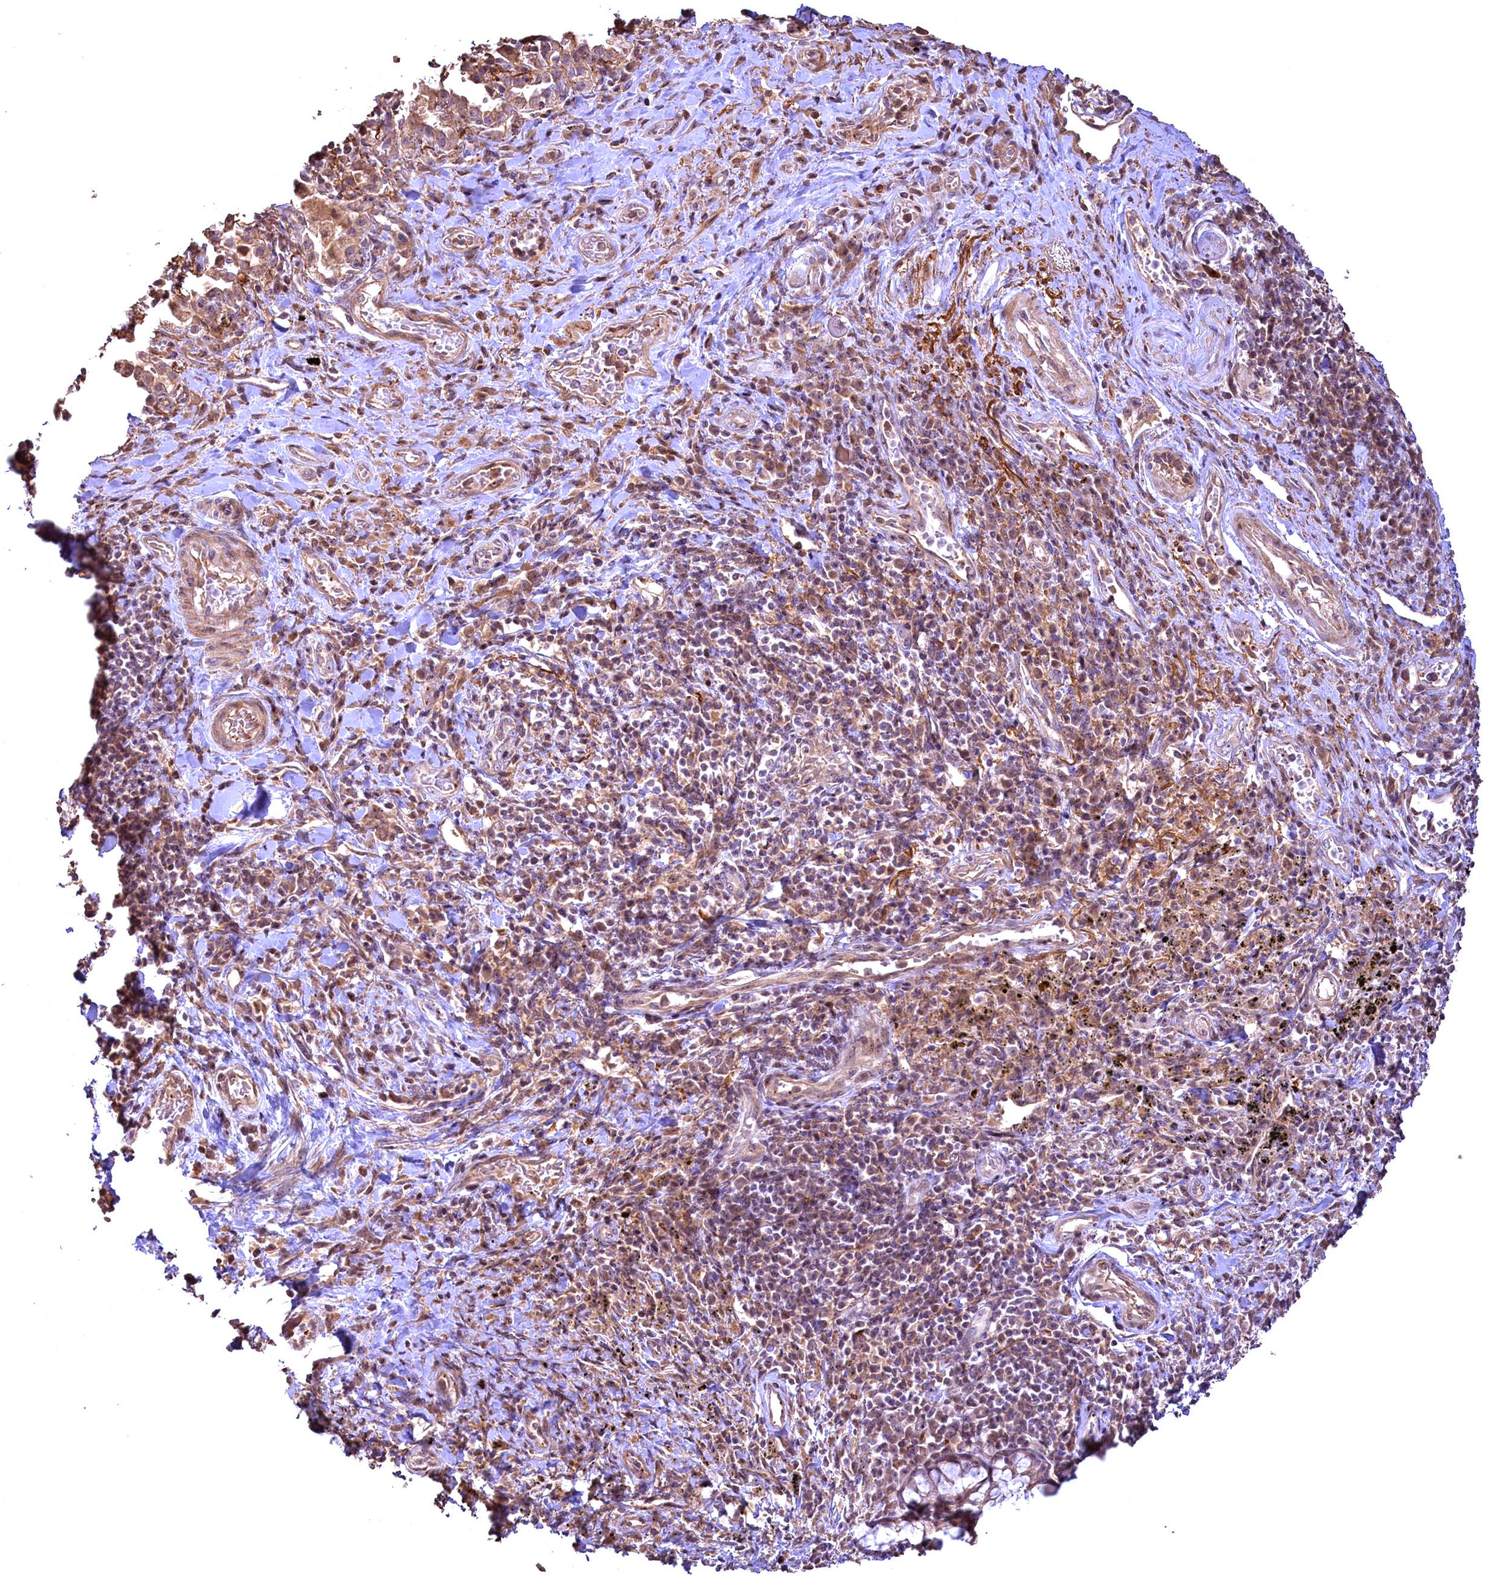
{"staining": {"intensity": "negative", "quantity": "none", "location": "none"}, "tissue": "adipose tissue", "cell_type": "Adipocytes", "image_type": "normal", "snomed": [{"axis": "morphology", "description": "Normal tissue, NOS"}, {"axis": "morphology", "description": "Squamous cell carcinoma, NOS"}, {"axis": "topography", "description": "Bronchus"}, {"axis": "topography", "description": "Lung"}], "caption": "DAB immunohistochemical staining of benign human adipose tissue demonstrates no significant positivity in adipocytes.", "gene": "FUZ", "patient": {"sex": "male", "age": 64}}